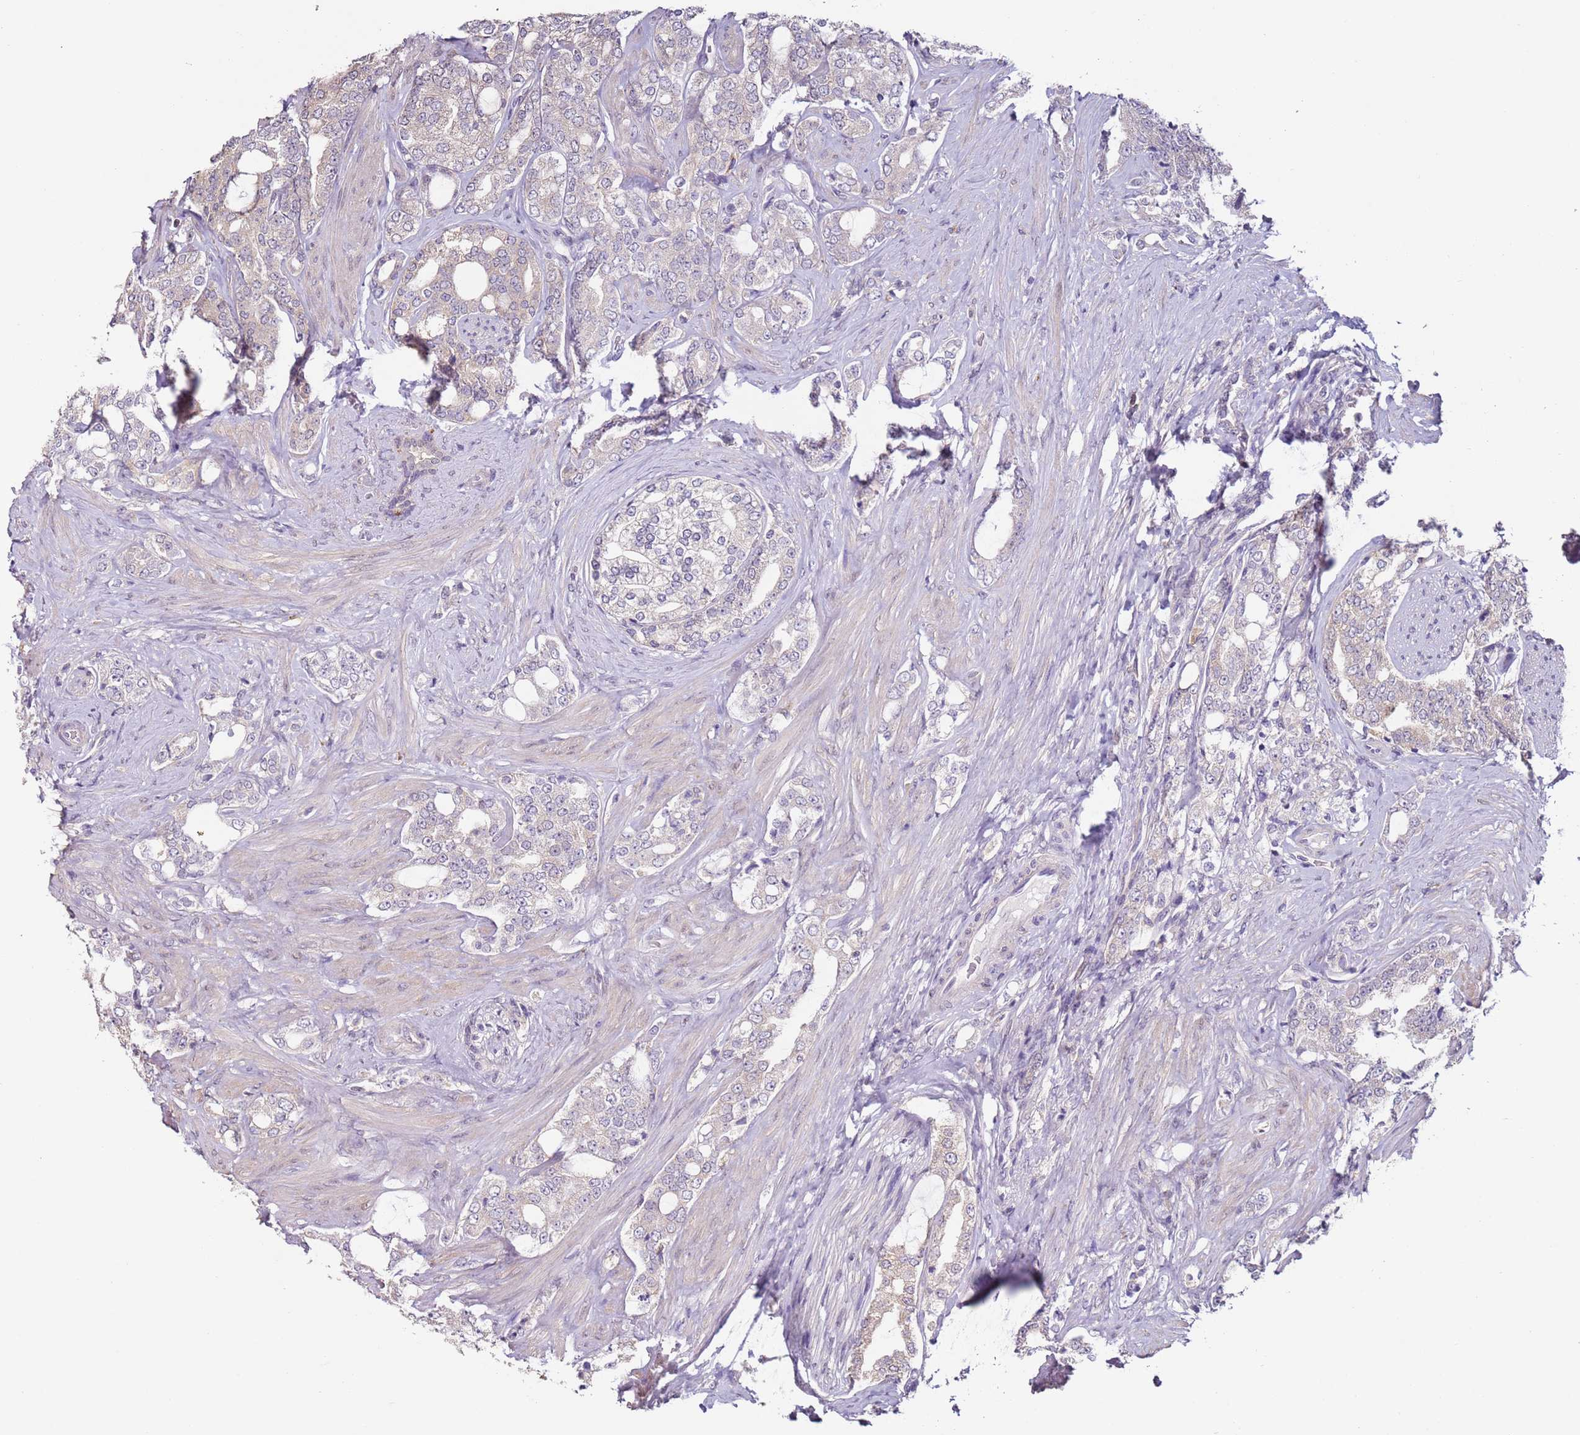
{"staining": {"intensity": "negative", "quantity": "none", "location": "none"}, "tissue": "prostate cancer", "cell_type": "Tumor cells", "image_type": "cancer", "snomed": [{"axis": "morphology", "description": "Adenocarcinoma, High grade"}, {"axis": "topography", "description": "Prostate"}], "caption": "This is an IHC histopathology image of prostate cancer (adenocarcinoma (high-grade)). There is no positivity in tumor cells.", "gene": "MDH1", "patient": {"sex": "male", "age": 64}}